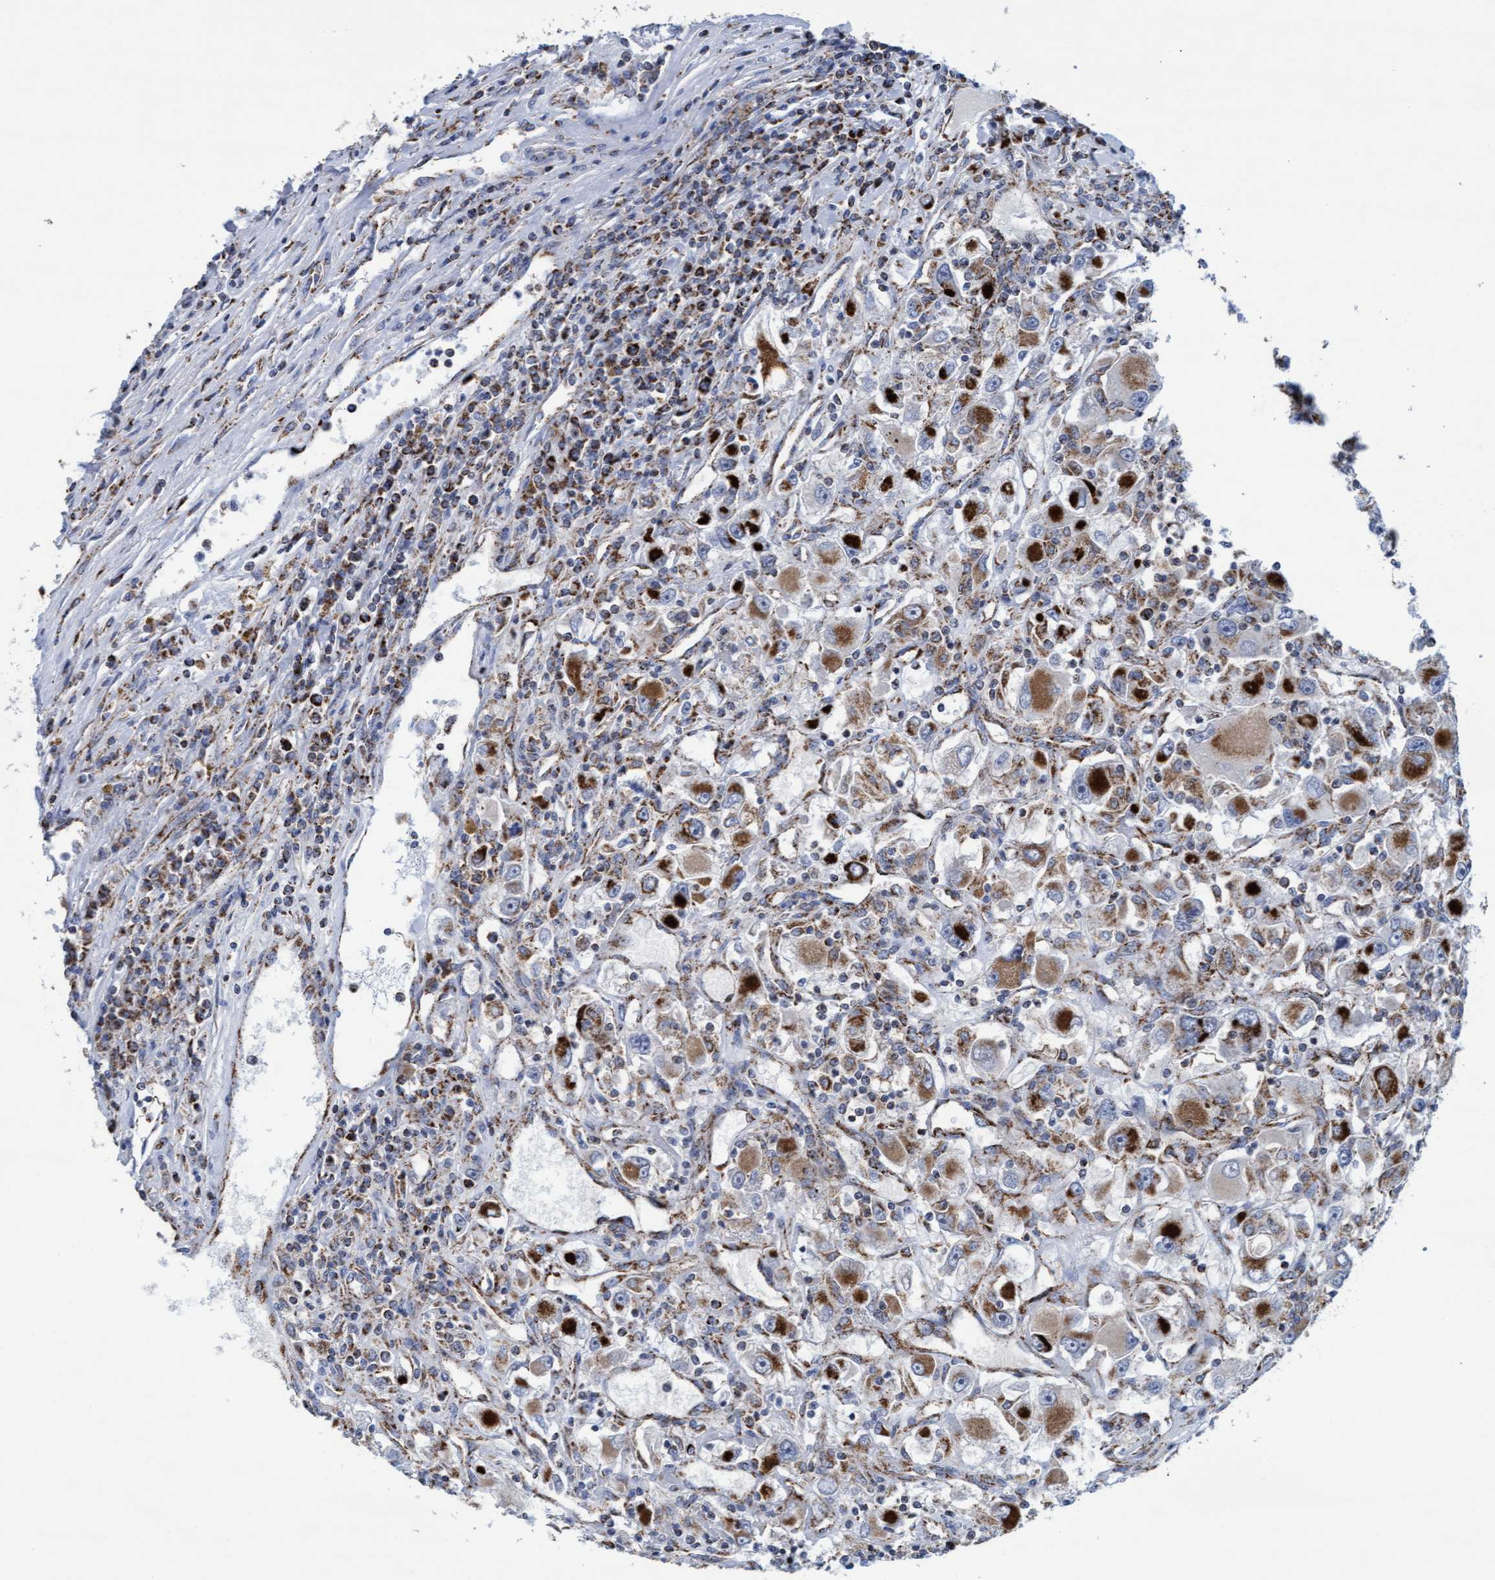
{"staining": {"intensity": "moderate", "quantity": ">75%", "location": "cytoplasmic/membranous"}, "tissue": "renal cancer", "cell_type": "Tumor cells", "image_type": "cancer", "snomed": [{"axis": "morphology", "description": "Adenocarcinoma, NOS"}, {"axis": "topography", "description": "Kidney"}], "caption": "This micrograph exhibits IHC staining of human renal adenocarcinoma, with medium moderate cytoplasmic/membranous positivity in approximately >75% of tumor cells.", "gene": "MRPL38", "patient": {"sex": "female", "age": 52}}